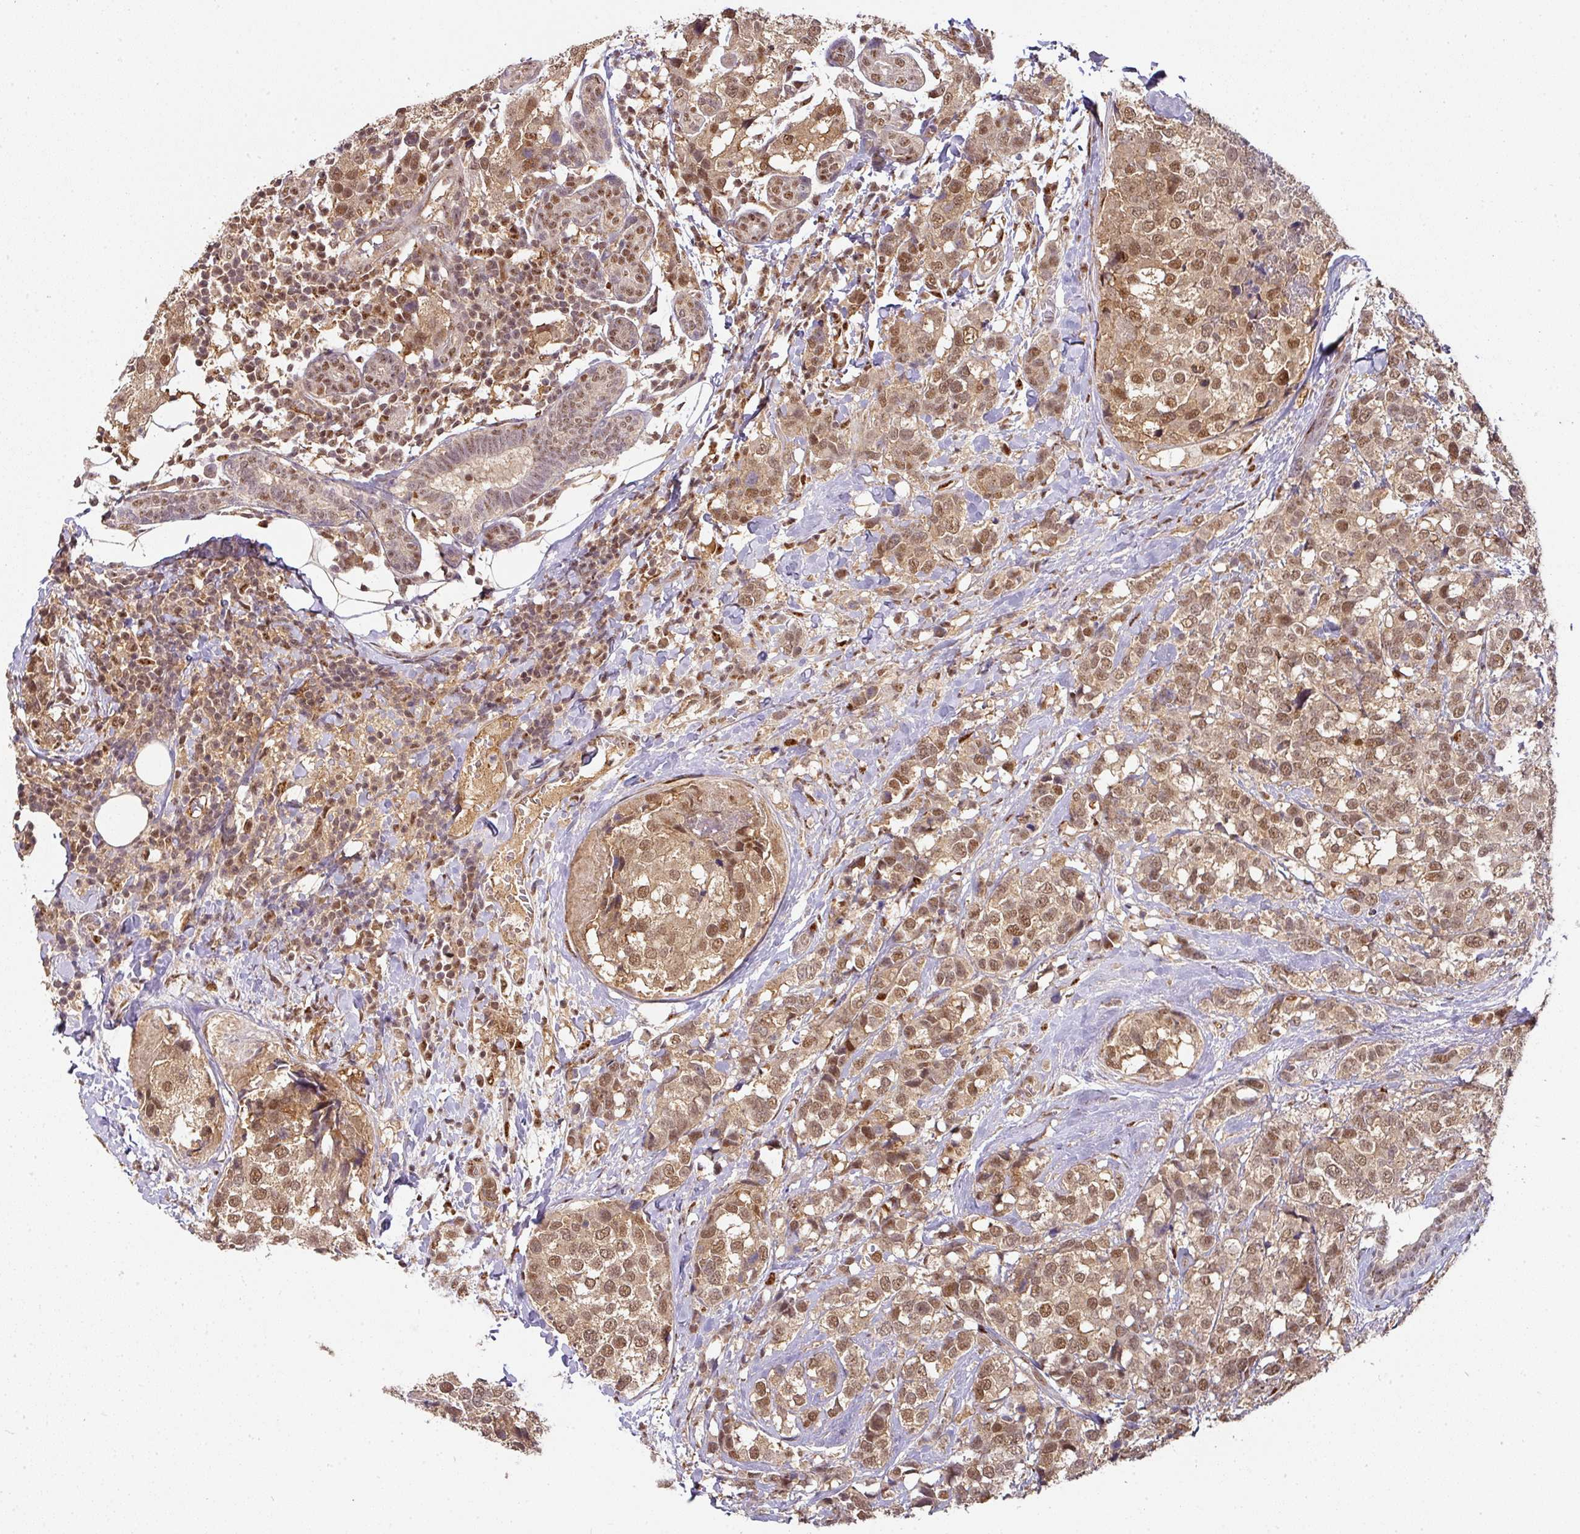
{"staining": {"intensity": "moderate", "quantity": ">75%", "location": "cytoplasmic/membranous,nuclear"}, "tissue": "breast cancer", "cell_type": "Tumor cells", "image_type": "cancer", "snomed": [{"axis": "morphology", "description": "Lobular carcinoma"}, {"axis": "topography", "description": "Breast"}], "caption": "Lobular carcinoma (breast) was stained to show a protein in brown. There is medium levels of moderate cytoplasmic/membranous and nuclear positivity in approximately >75% of tumor cells. The staining is performed using DAB brown chromogen to label protein expression. The nuclei are counter-stained blue using hematoxylin.", "gene": "RANBP9", "patient": {"sex": "female", "age": 59}}